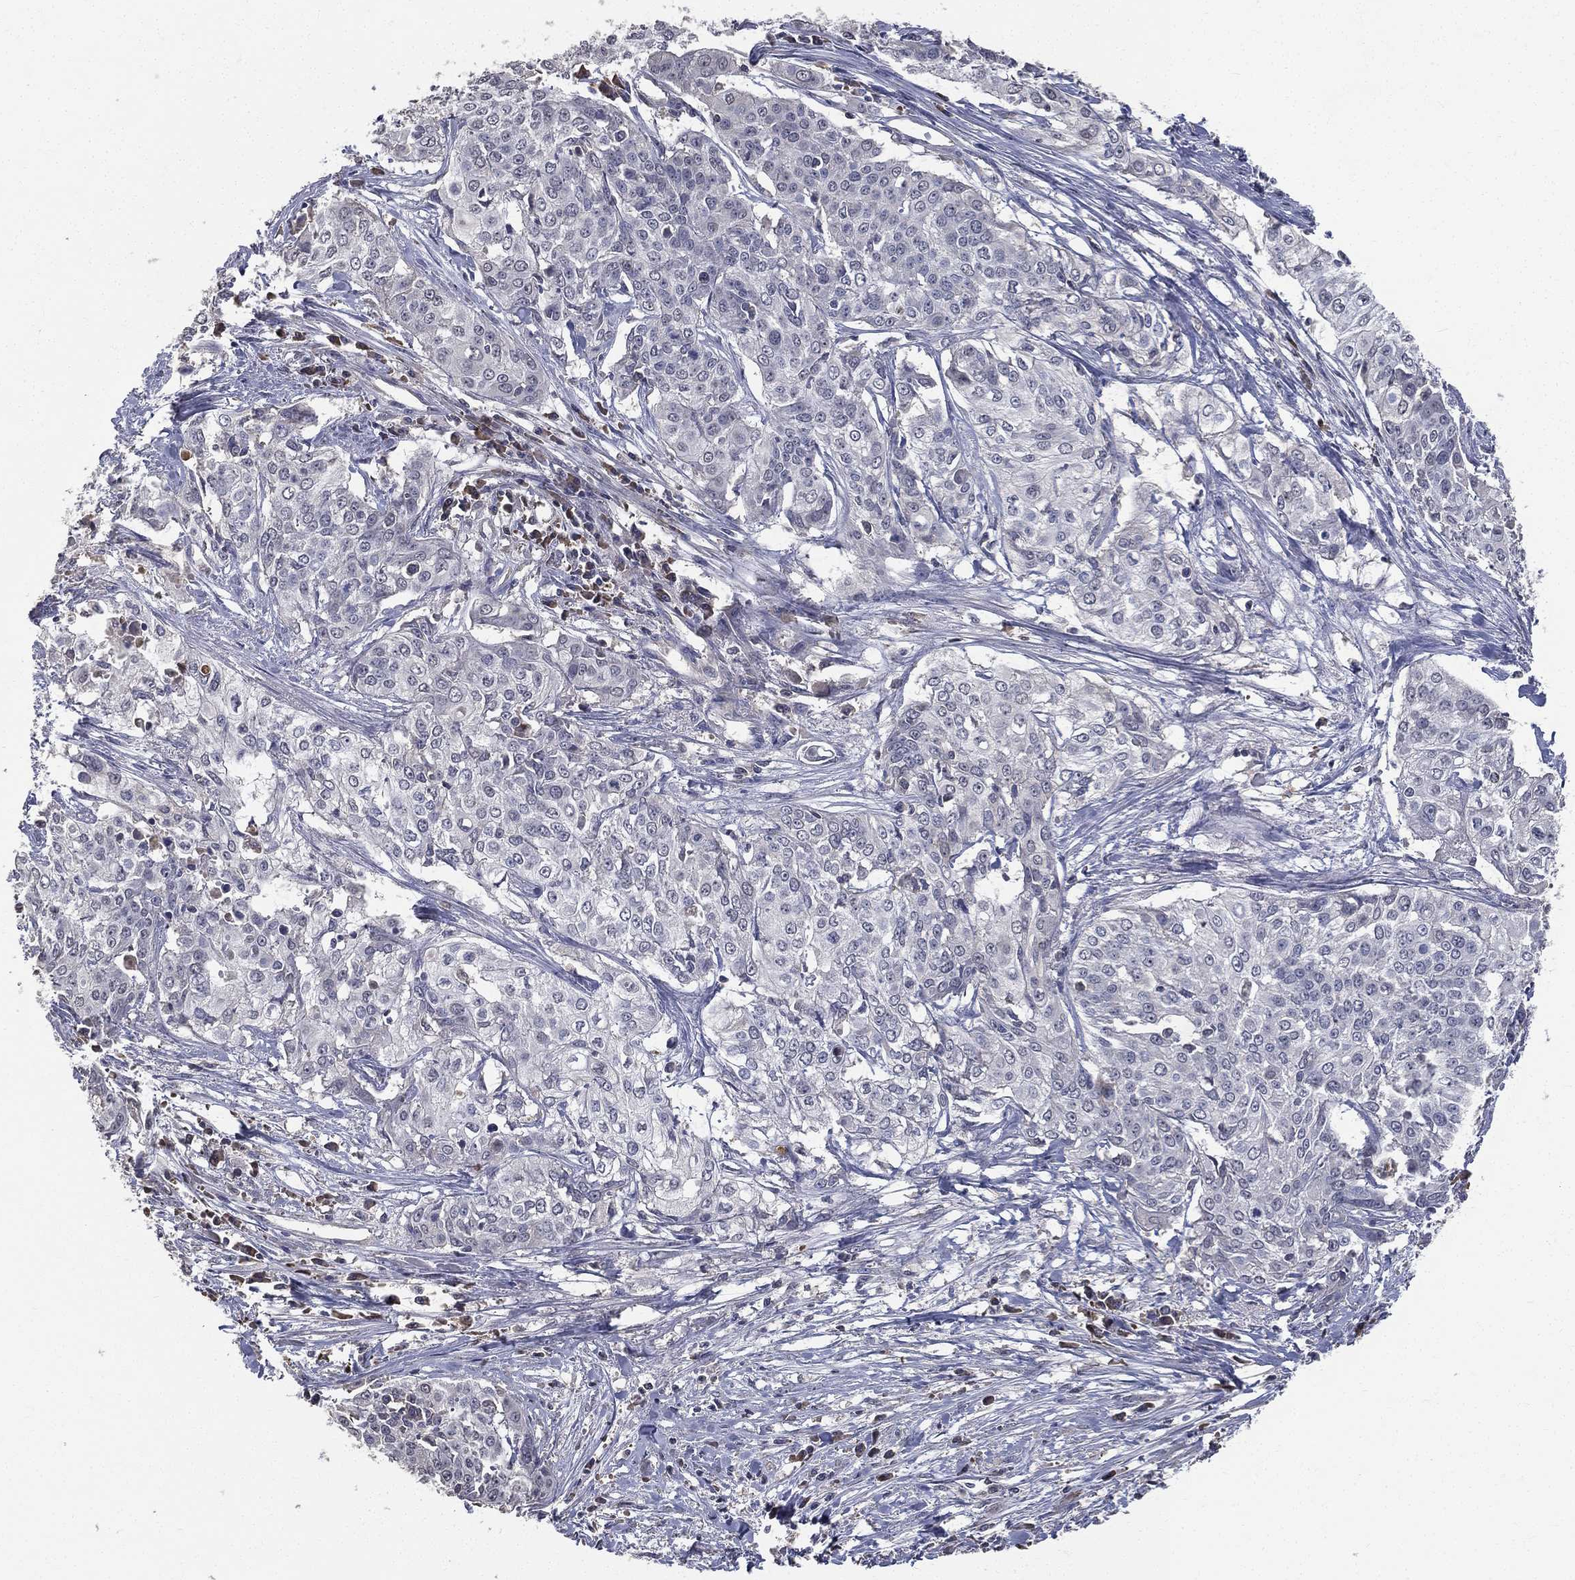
{"staining": {"intensity": "negative", "quantity": "none", "location": "none"}, "tissue": "cervical cancer", "cell_type": "Tumor cells", "image_type": "cancer", "snomed": [{"axis": "morphology", "description": "Squamous cell carcinoma, NOS"}, {"axis": "topography", "description": "Cervix"}], "caption": "DAB immunohistochemical staining of human squamous cell carcinoma (cervical) exhibits no significant staining in tumor cells. Nuclei are stained in blue.", "gene": "SNAP25", "patient": {"sex": "female", "age": 39}}